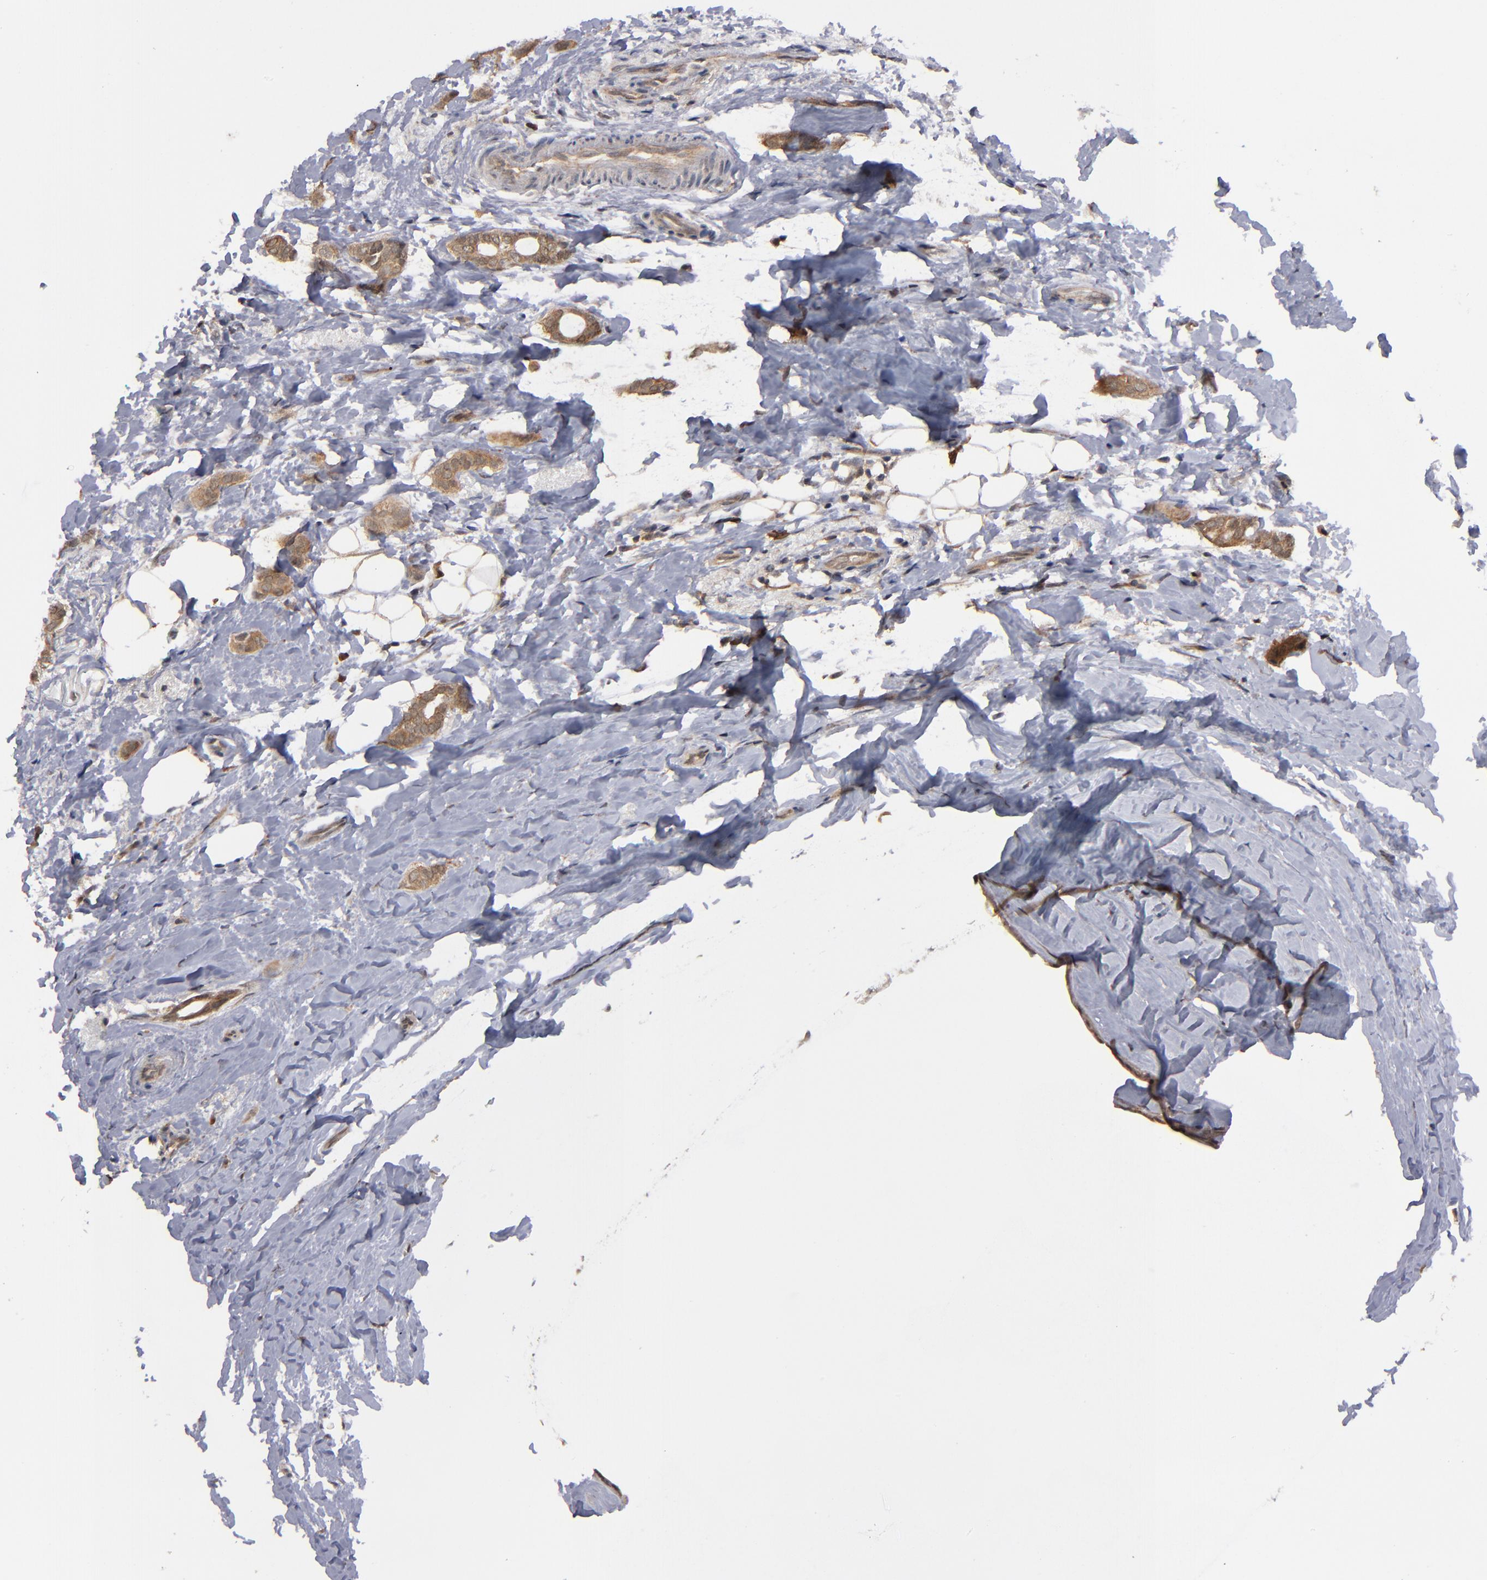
{"staining": {"intensity": "moderate", "quantity": ">75%", "location": "cytoplasmic/membranous"}, "tissue": "breast cancer", "cell_type": "Tumor cells", "image_type": "cancer", "snomed": [{"axis": "morphology", "description": "Duct carcinoma"}, {"axis": "topography", "description": "Breast"}], "caption": "A high-resolution photomicrograph shows immunohistochemistry (IHC) staining of breast intraductal carcinoma, which displays moderate cytoplasmic/membranous expression in about >75% of tumor cells. The protein is shown in brown color, while the nuclei are stained blue.", "gene": "ALG13", "patient": {"sex": "female", "age": 54}}